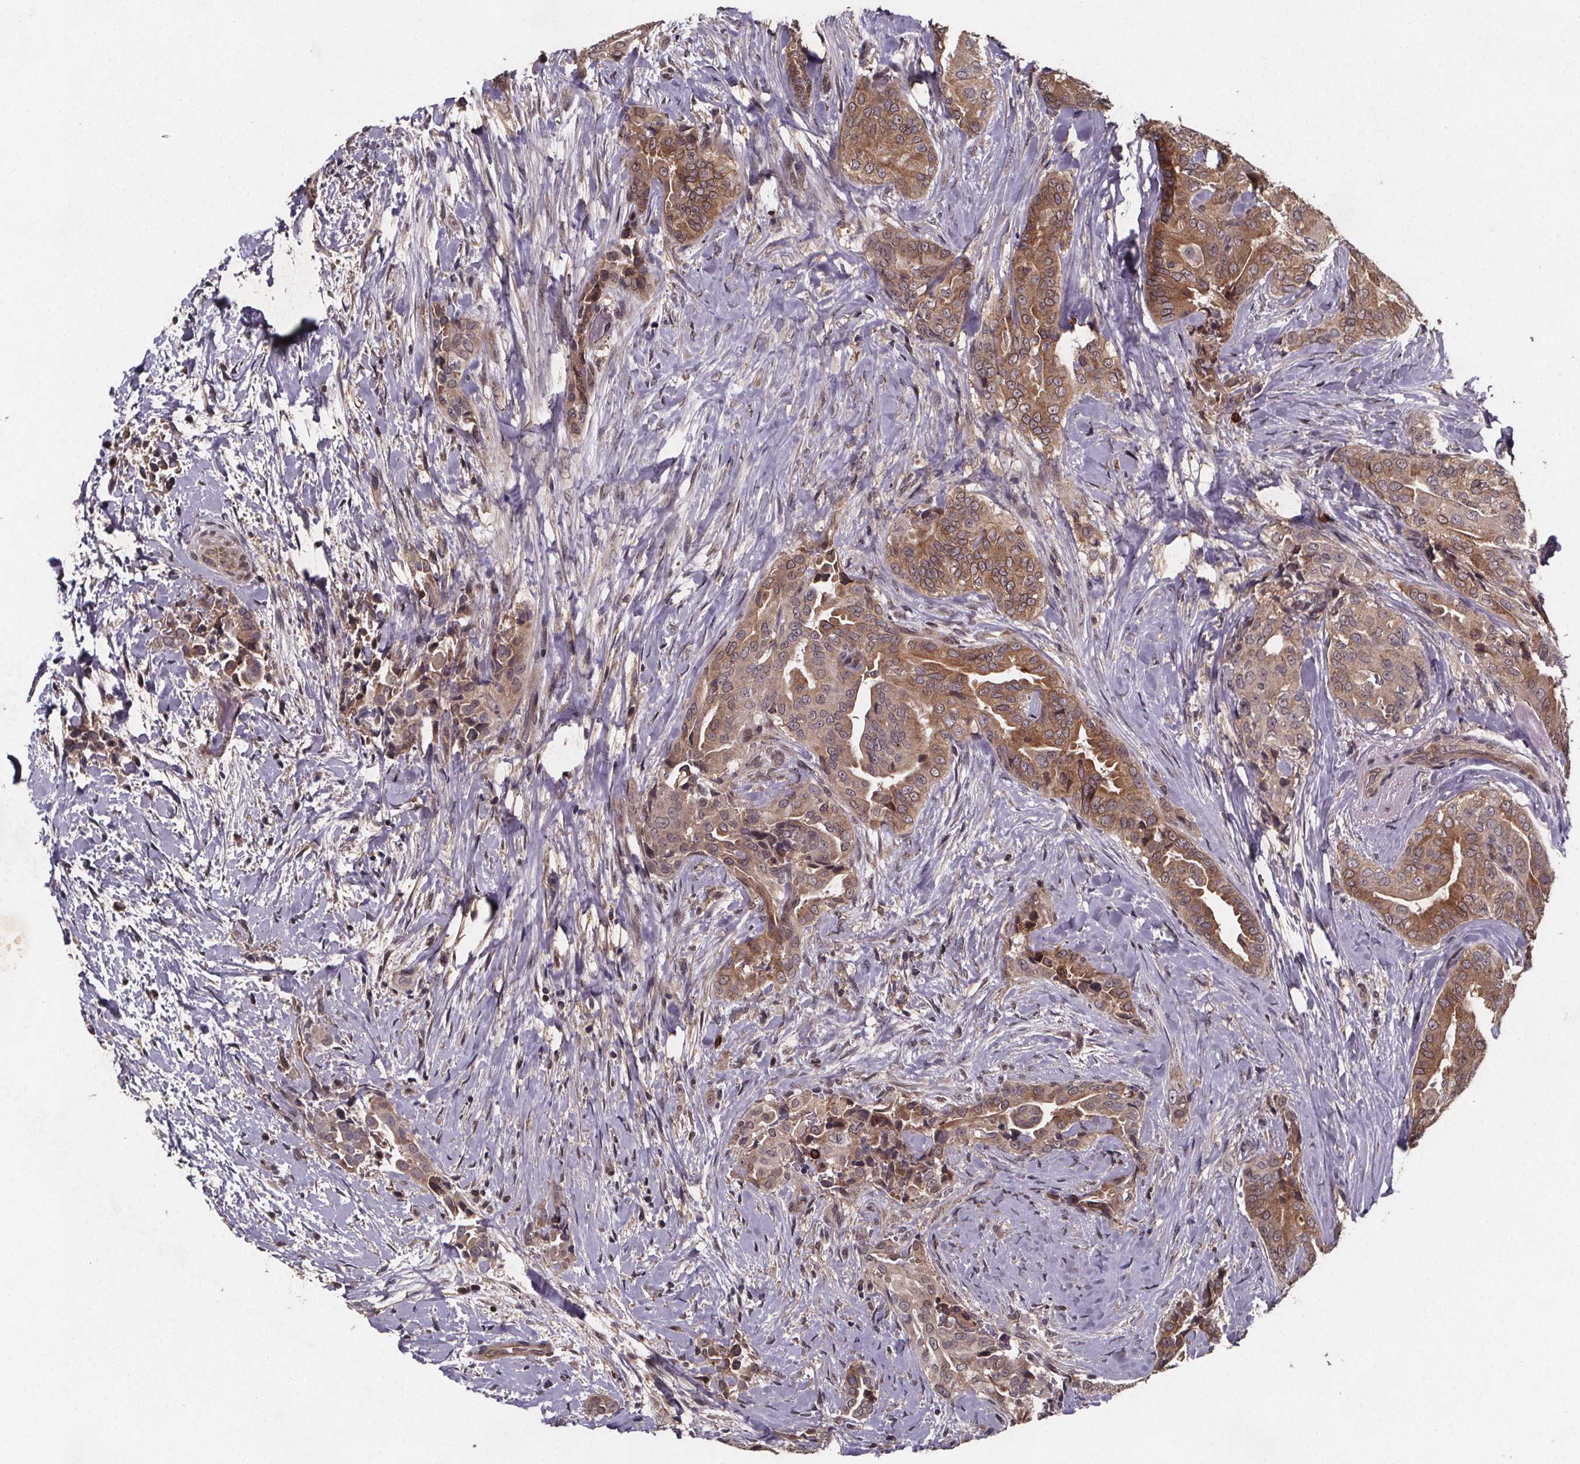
{"staining": {"intensity": "moderate", "quantity": ">75%", "location": "cytoplasmic/membranous"}, "tissue": "thyroid cancer", "cell_type": "Tumor cells", "image_type": "cancer", "snomed": [{"axis": "morphology", "description": "Papillary adenocarcinoma, NOS"}, {"axis": "topography", "description": "Thyroid gland"}], "caption": "Immunohistochemical staining of papillary adenocarcinoma (thyroid) shows medium levels of moderate cytoplasmic/membranous protein staining in about >75% of tumor cells.", "gene": "PIERCE2", "patient": {"sex": "male", "age": 61}}